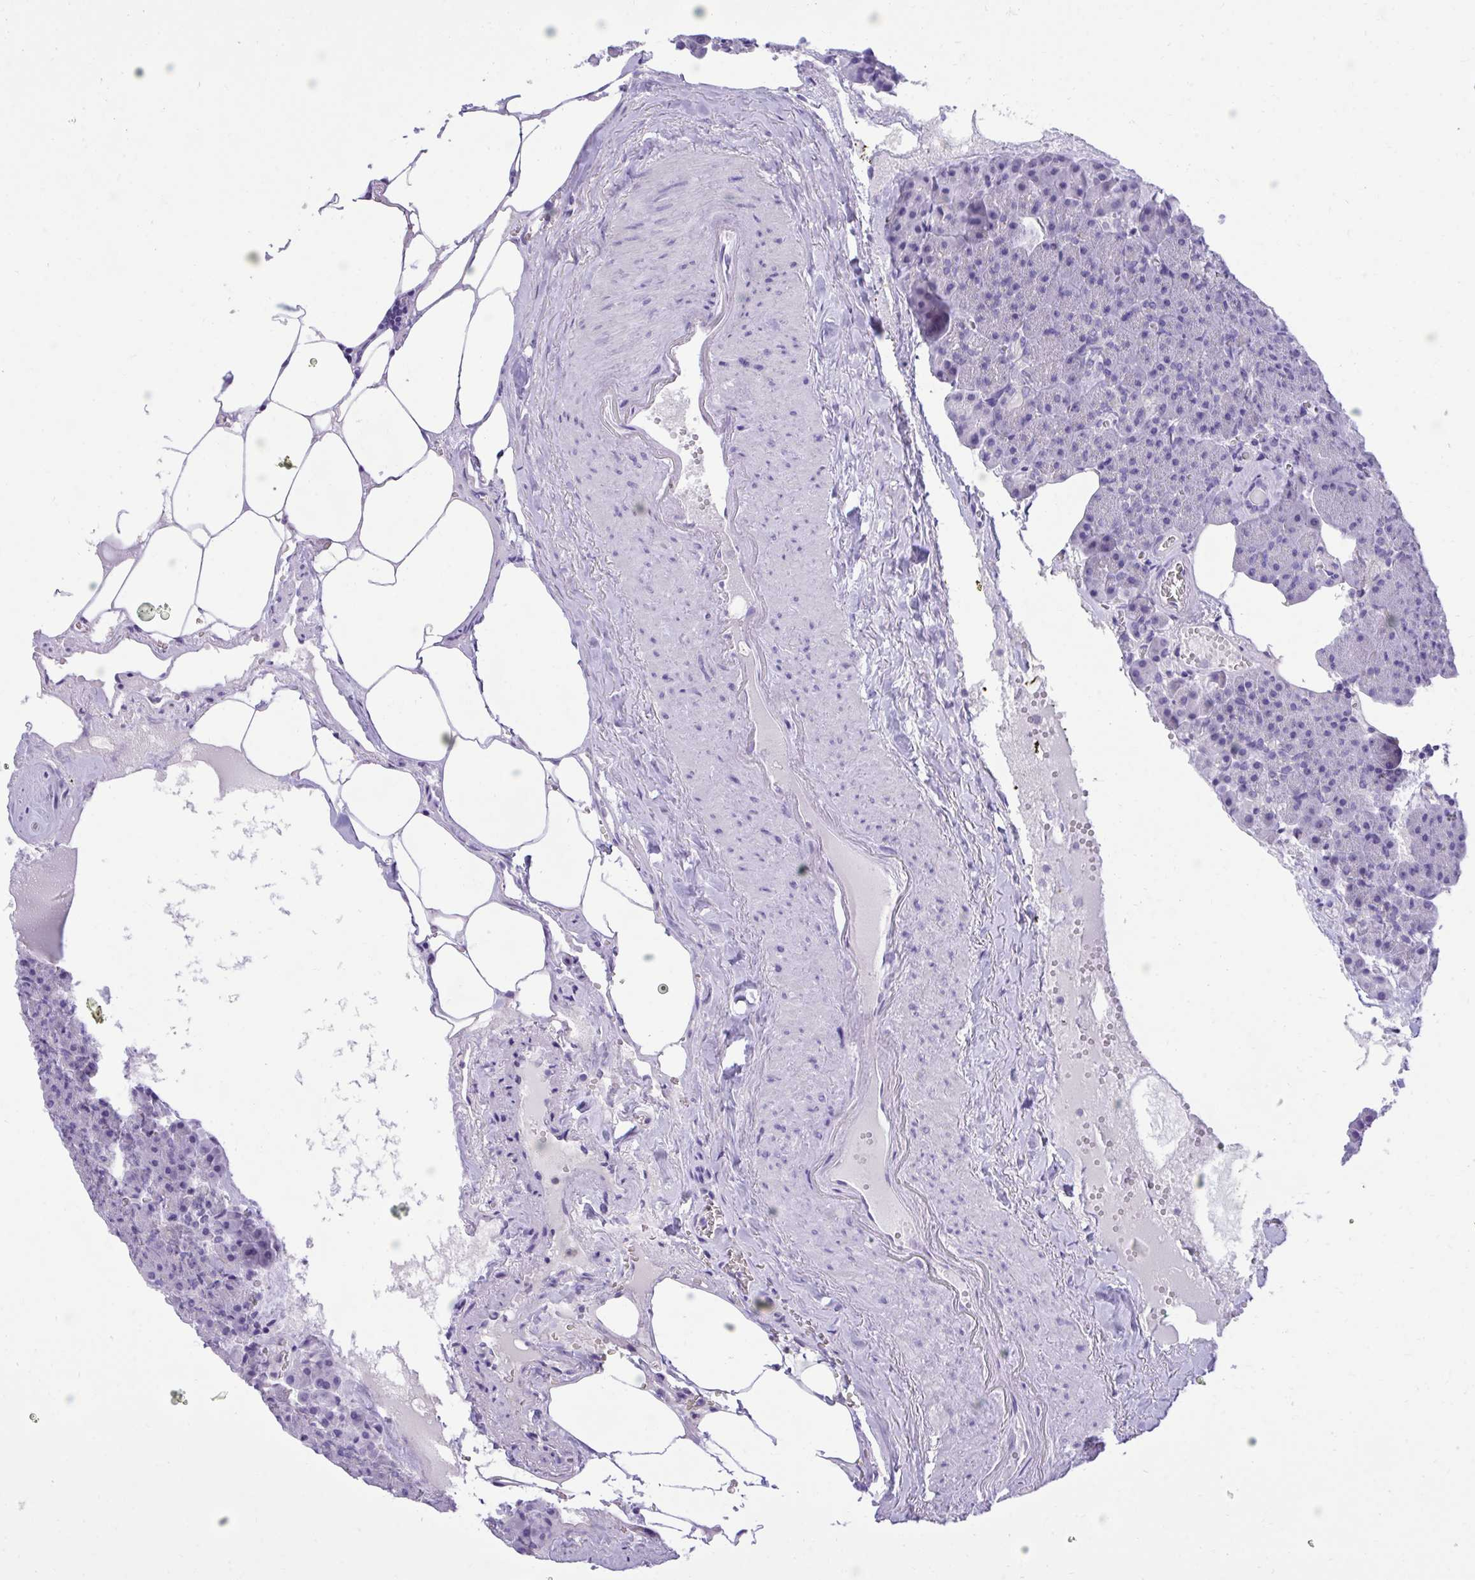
{"staining": {"intensity": "negative", "quantity": "none", "location": "none"}, "tissue": "pancreas", "cell_type": "Exocrine glandular cells", "image_type": "normal", "snomed": [{"axis": "morphology", "description": "Normal tissue, NOS"}, {"axis": "topography", "description": "Pancreas"}], "caption": "Pancreas stained for a protein using IHC demonstrates no staining exocrine glandular cells.", "gene": "TMCO5A", "patient": {"sex": "female", "age": 74}}